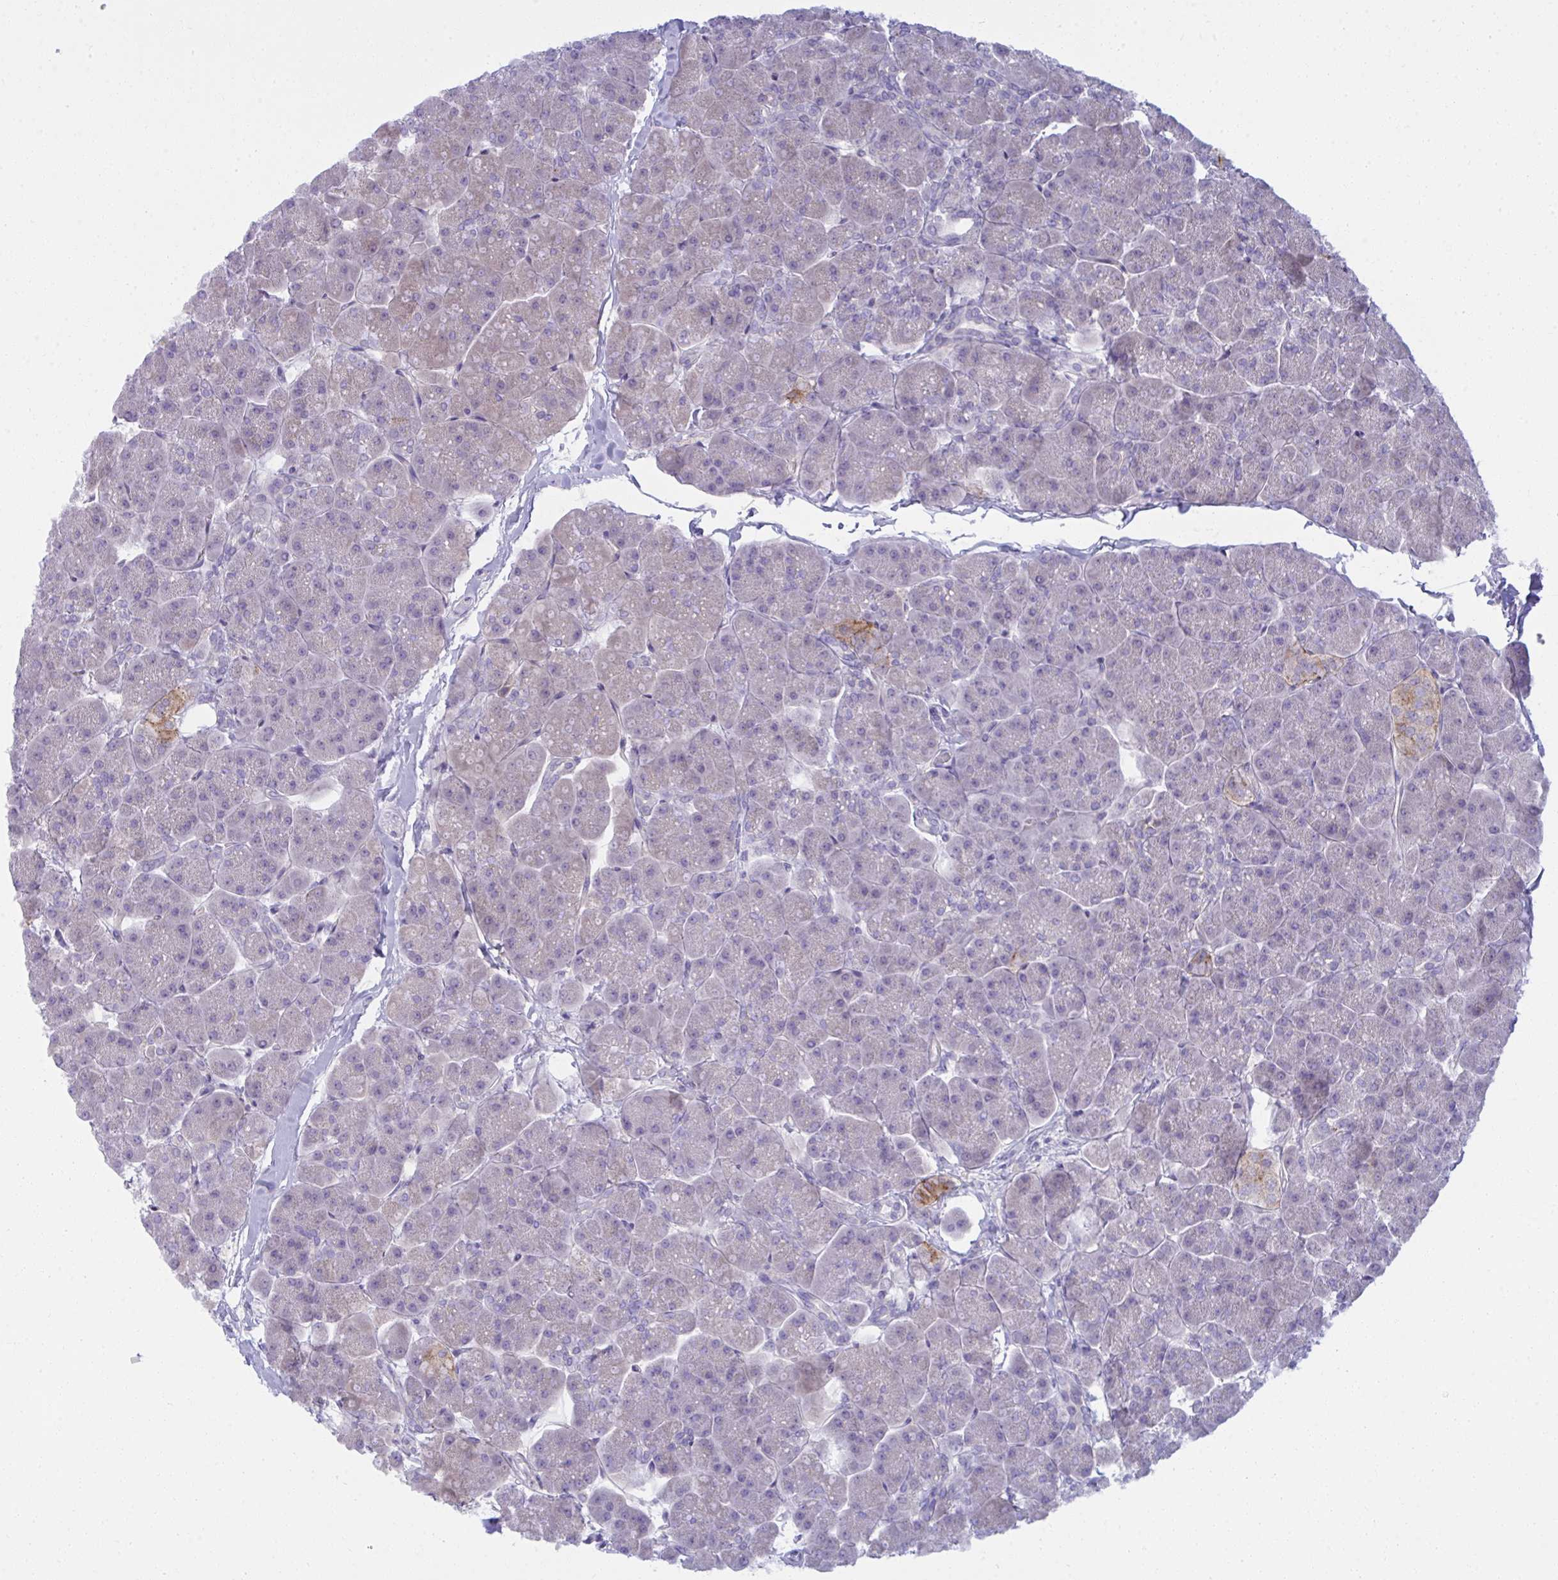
{"staining": {"intensity": "weak", "quantity": "<25%", "location": "cytoplasmic/membranous"}, "tissue": "pancreas", "cell_type": "Exocrine glandular cells", "image_type": "normal", "snomed": [{"axis": "morphology", "description": "Normal tissue, NOS"}, {"axis": "topography", "description": "Pancreas"}, {"axis": "topography", "description": "Peripheral nerve tissue"}], "caption": "IHC of normal human pancreas demonstrates no staining in exocrine glandular cells. (DAB immunohistochemistry visualized using brightfield microscopy, high magnification).", "gene": "RANBP2", "patient": {"sex": "male", "age": 54}}